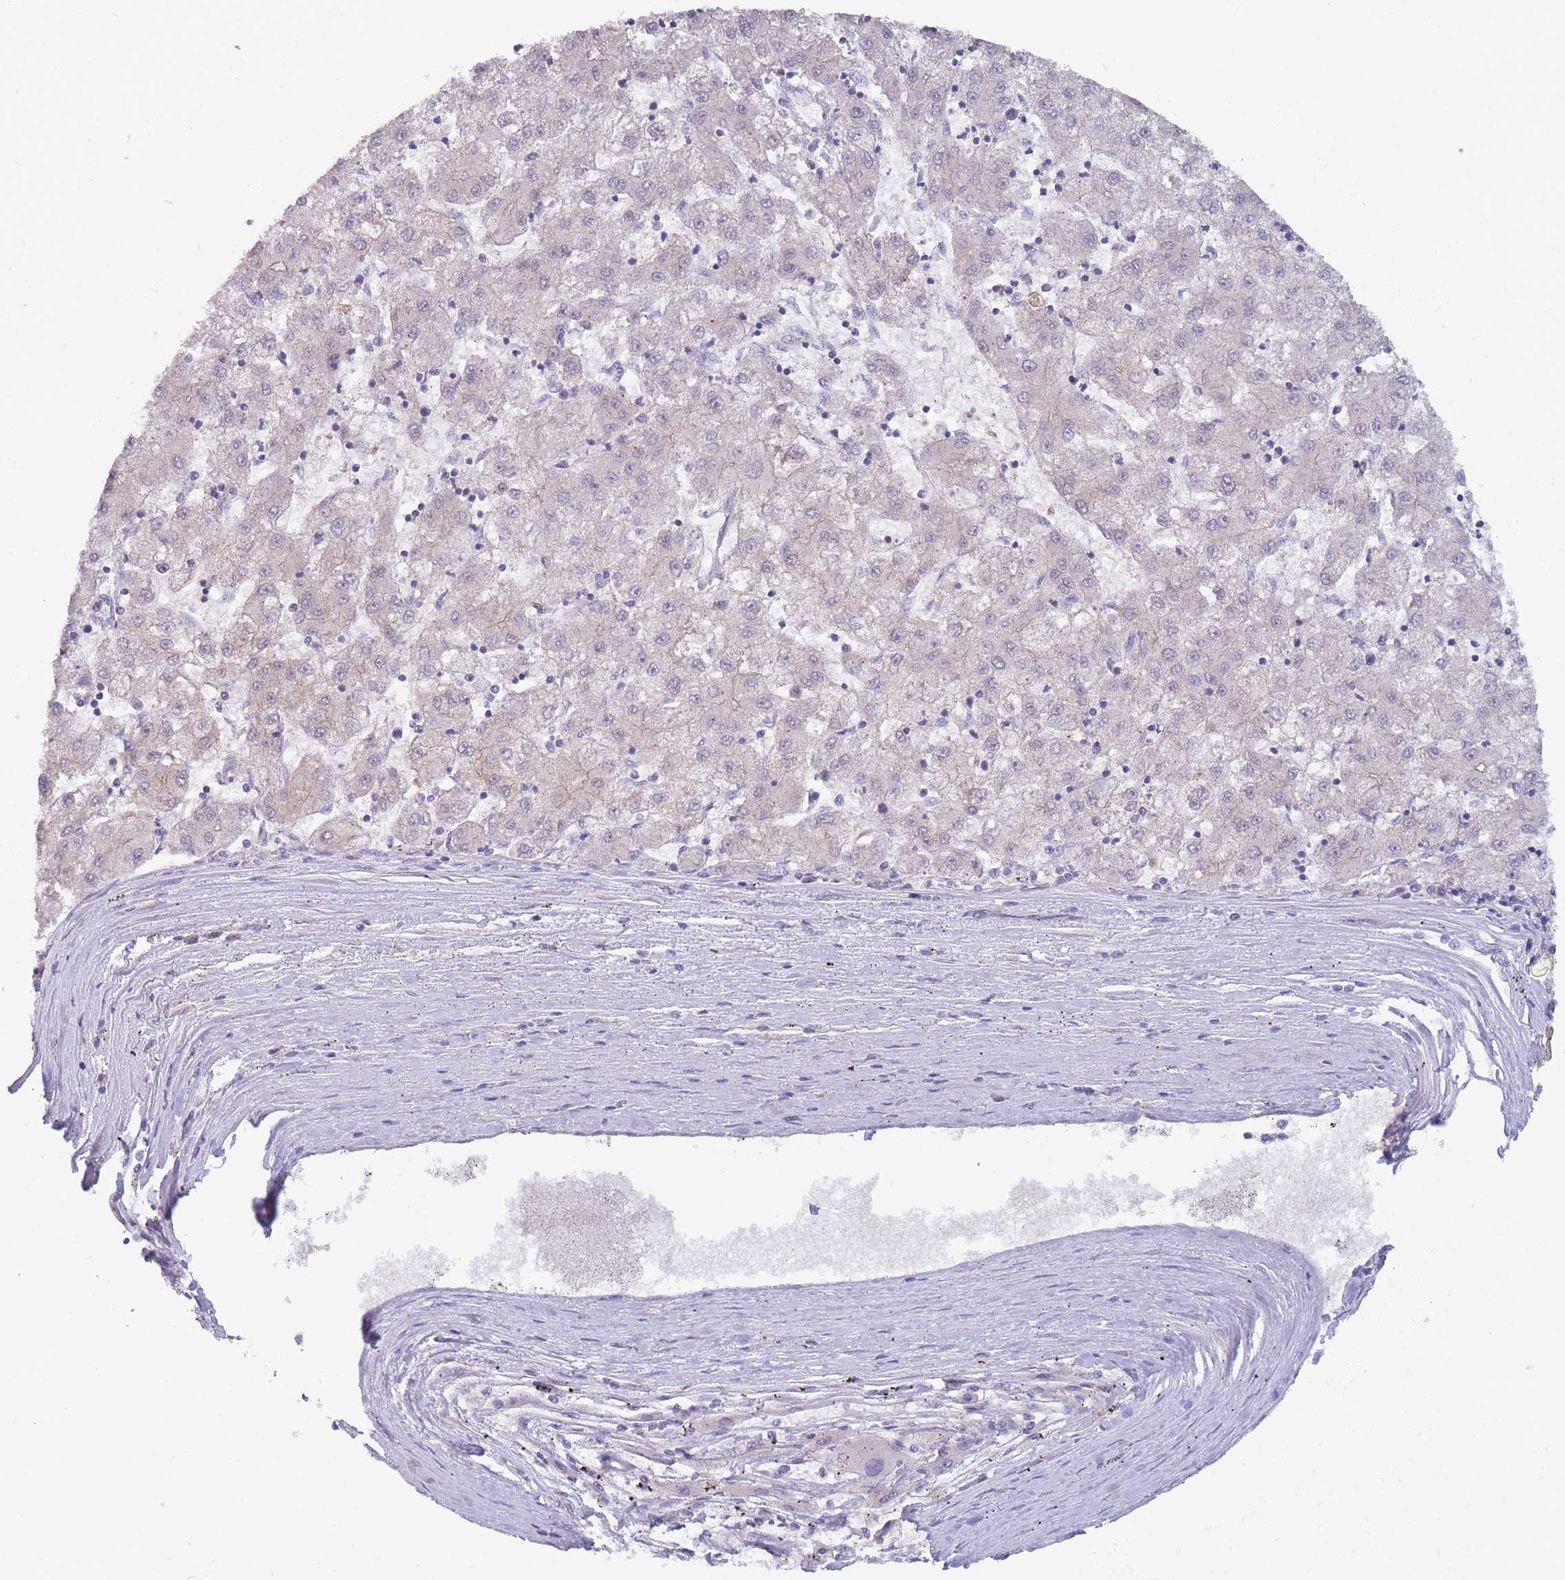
{"staining": {"intensity": "negative", "quantity": "none", "location": "none"}, "tissue": "liver cancer", "cell_type": "Tumor cells", "image_type": "cancer", "snomed": [{"axis": "morphology", "description": "Carcinoma, Hepatocellular, NOS"}, {"axis": "topography", "description": "Liver"}], "caption": "High power microscopy photomicrograph of an IHC photomicrograph of hepatocellular carcinoma (liver), revealing no significant staining in tumor cells. (Stains: DAB (3,3'-diaminobenzidine) immunohistochemistry with hematoxylin counter stain, Microscopy: brightfield microscopy at high magnification).", "gene": "MRI1", "patient": {"sex": "male", "age": 72}}